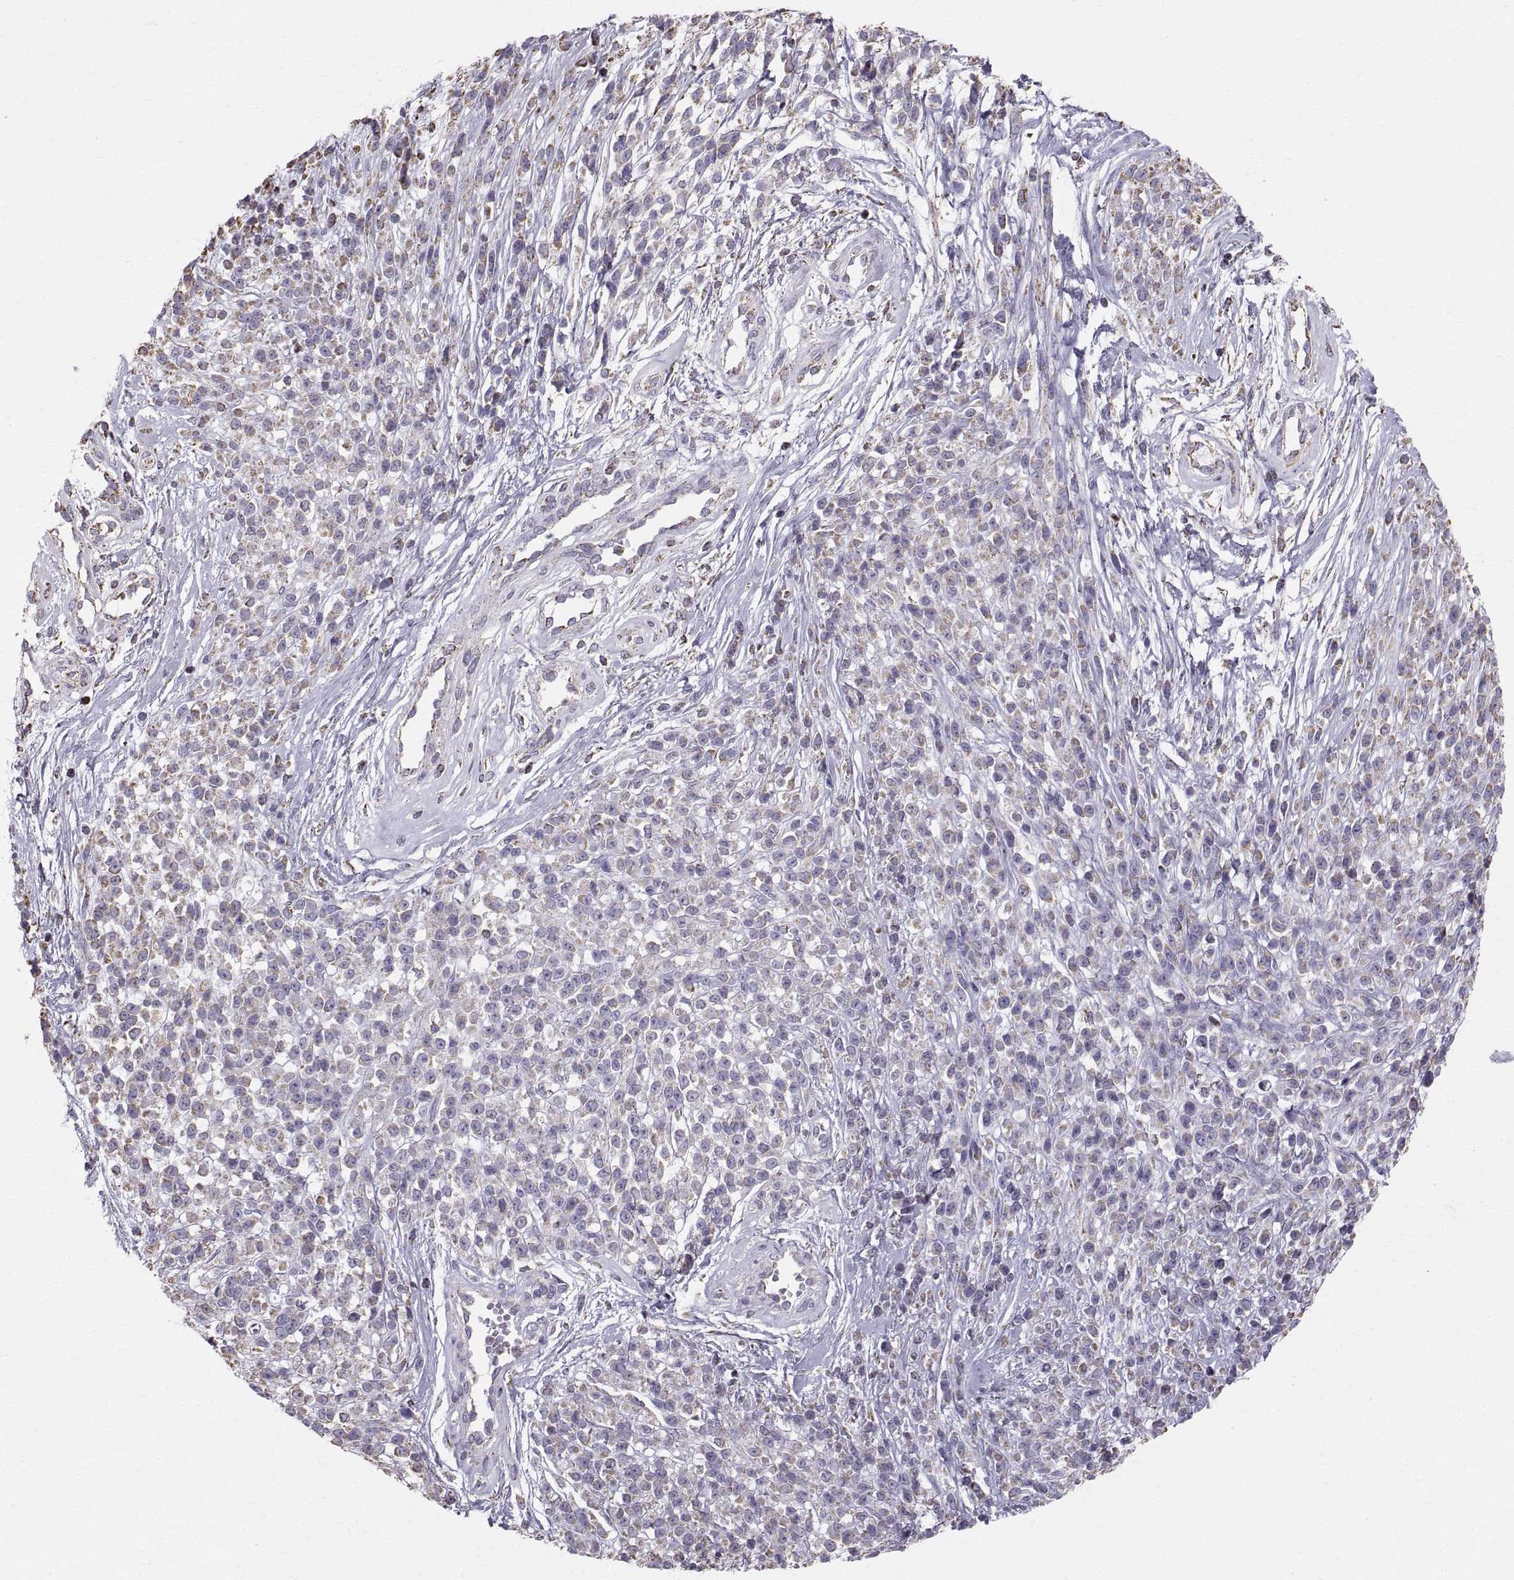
{"staining": {"intensity": "weak", "quantity": "25%-75%", "location": "cytoplasmic/membranous"}, "tissue": "melanoma", "cell_type": "Tumor cells", "image_type": "cancer", "snomed": [{"axis": "morphology", "description": "Malignant melanoma, NOS"}, {"axis": "topography", "description": "Skin"}, {"axis": "topography", "description": "Skin of trunk"}], "caption": "Immunohistochemical staining of malignant melanoma shows low levels of weak cytoplasmic/membranous protein staining in approximately 25%-75% of tumor cells.", "gene": "STMND1", "patient": {"sex": "male", "age": 74}}